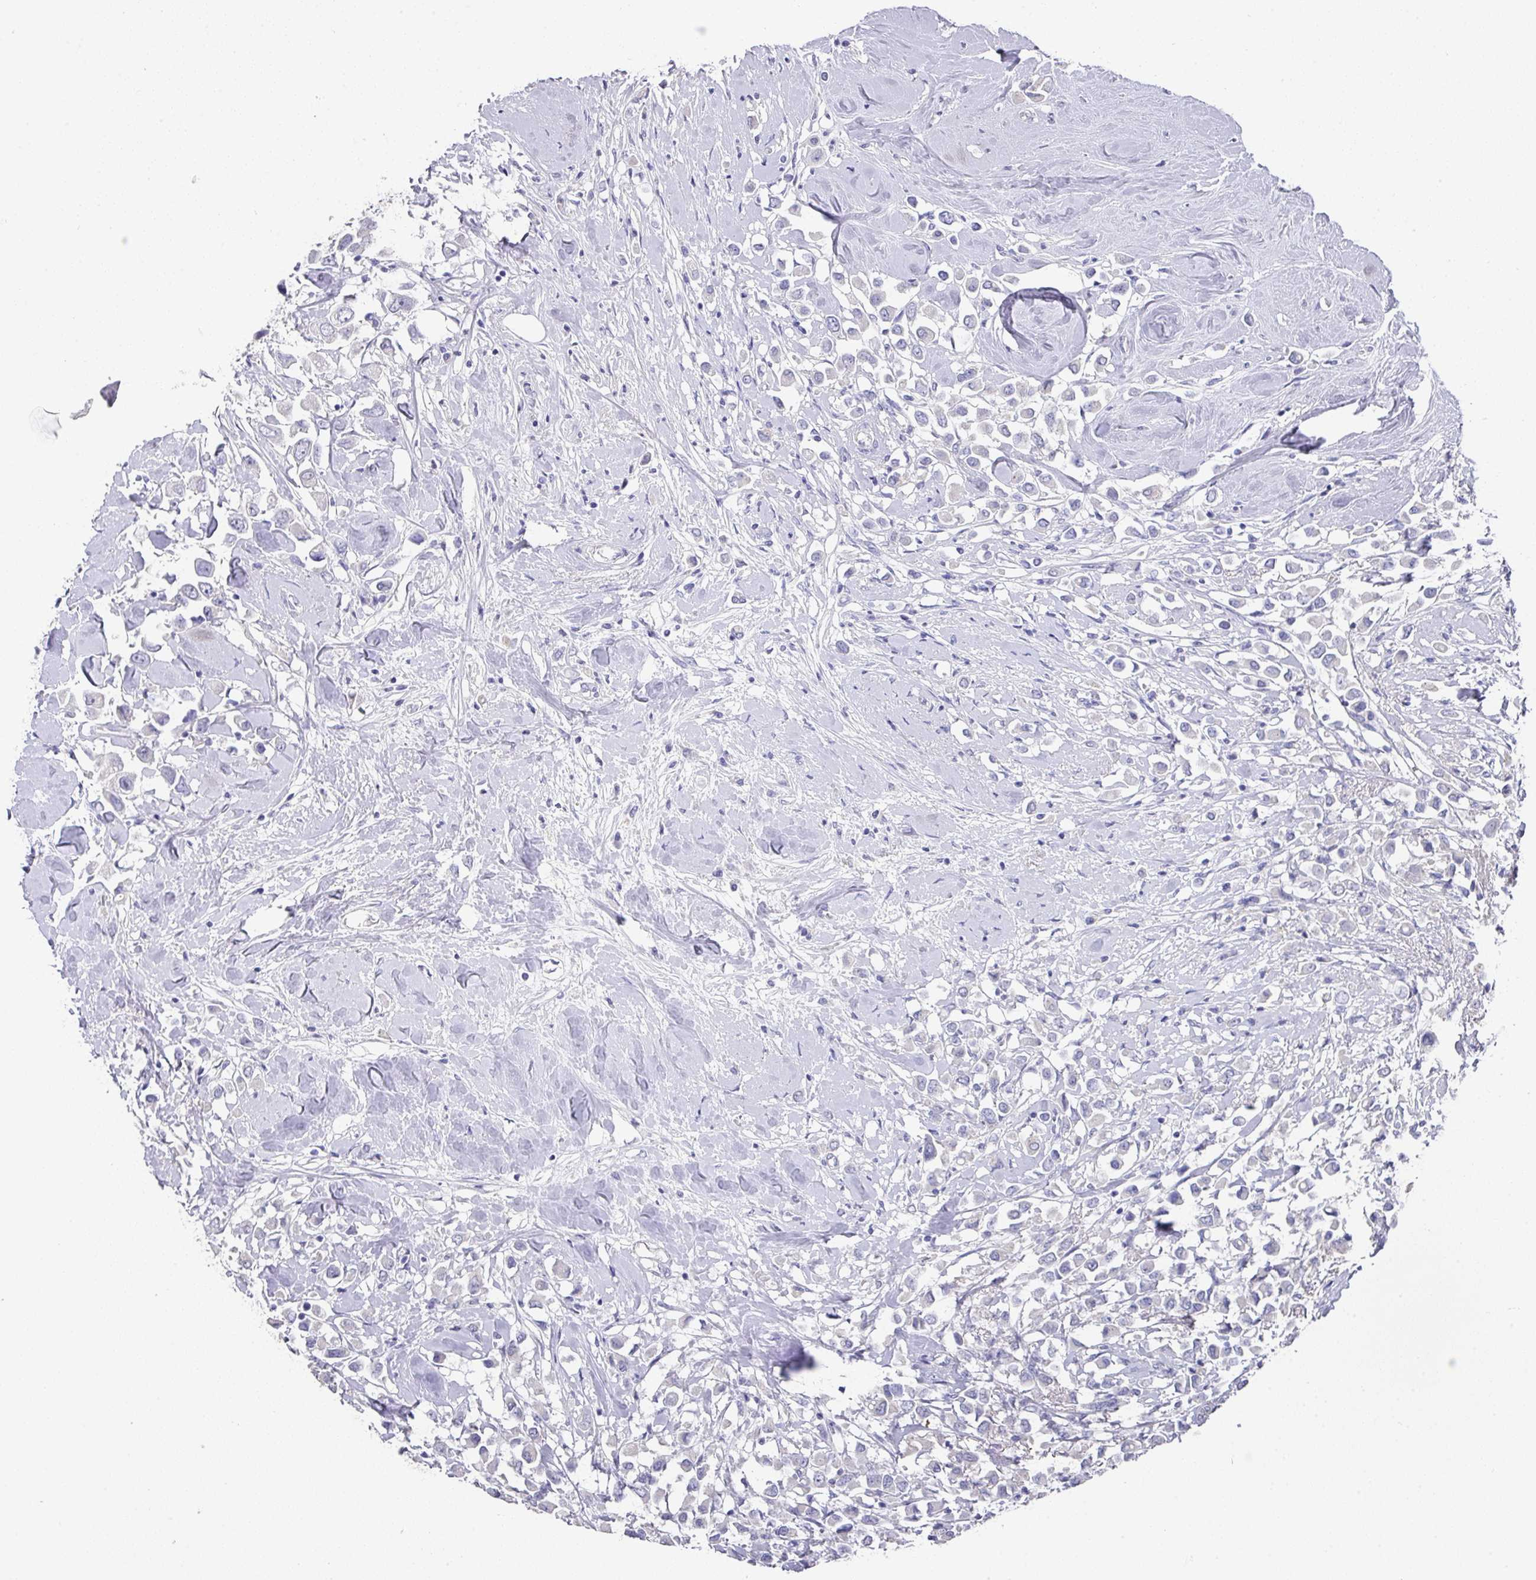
{"staining": {"intensity": "negative", "quantity": "none", "location": "none"}, "tissue": "breast cancer", "cell_type": "Tumor cells", "image_type": "cancer", "snomed": [{"axis": "morphology", "description": "Duct carcinoma"}, {"axis": "topography", "description": "Breast"}], "caption": "Tumor cells are negative for protein expression in human breast infiltrating ductal carcinoma.", "gene": "DAZL", "patient": {"sex": "female", "age": 61}}